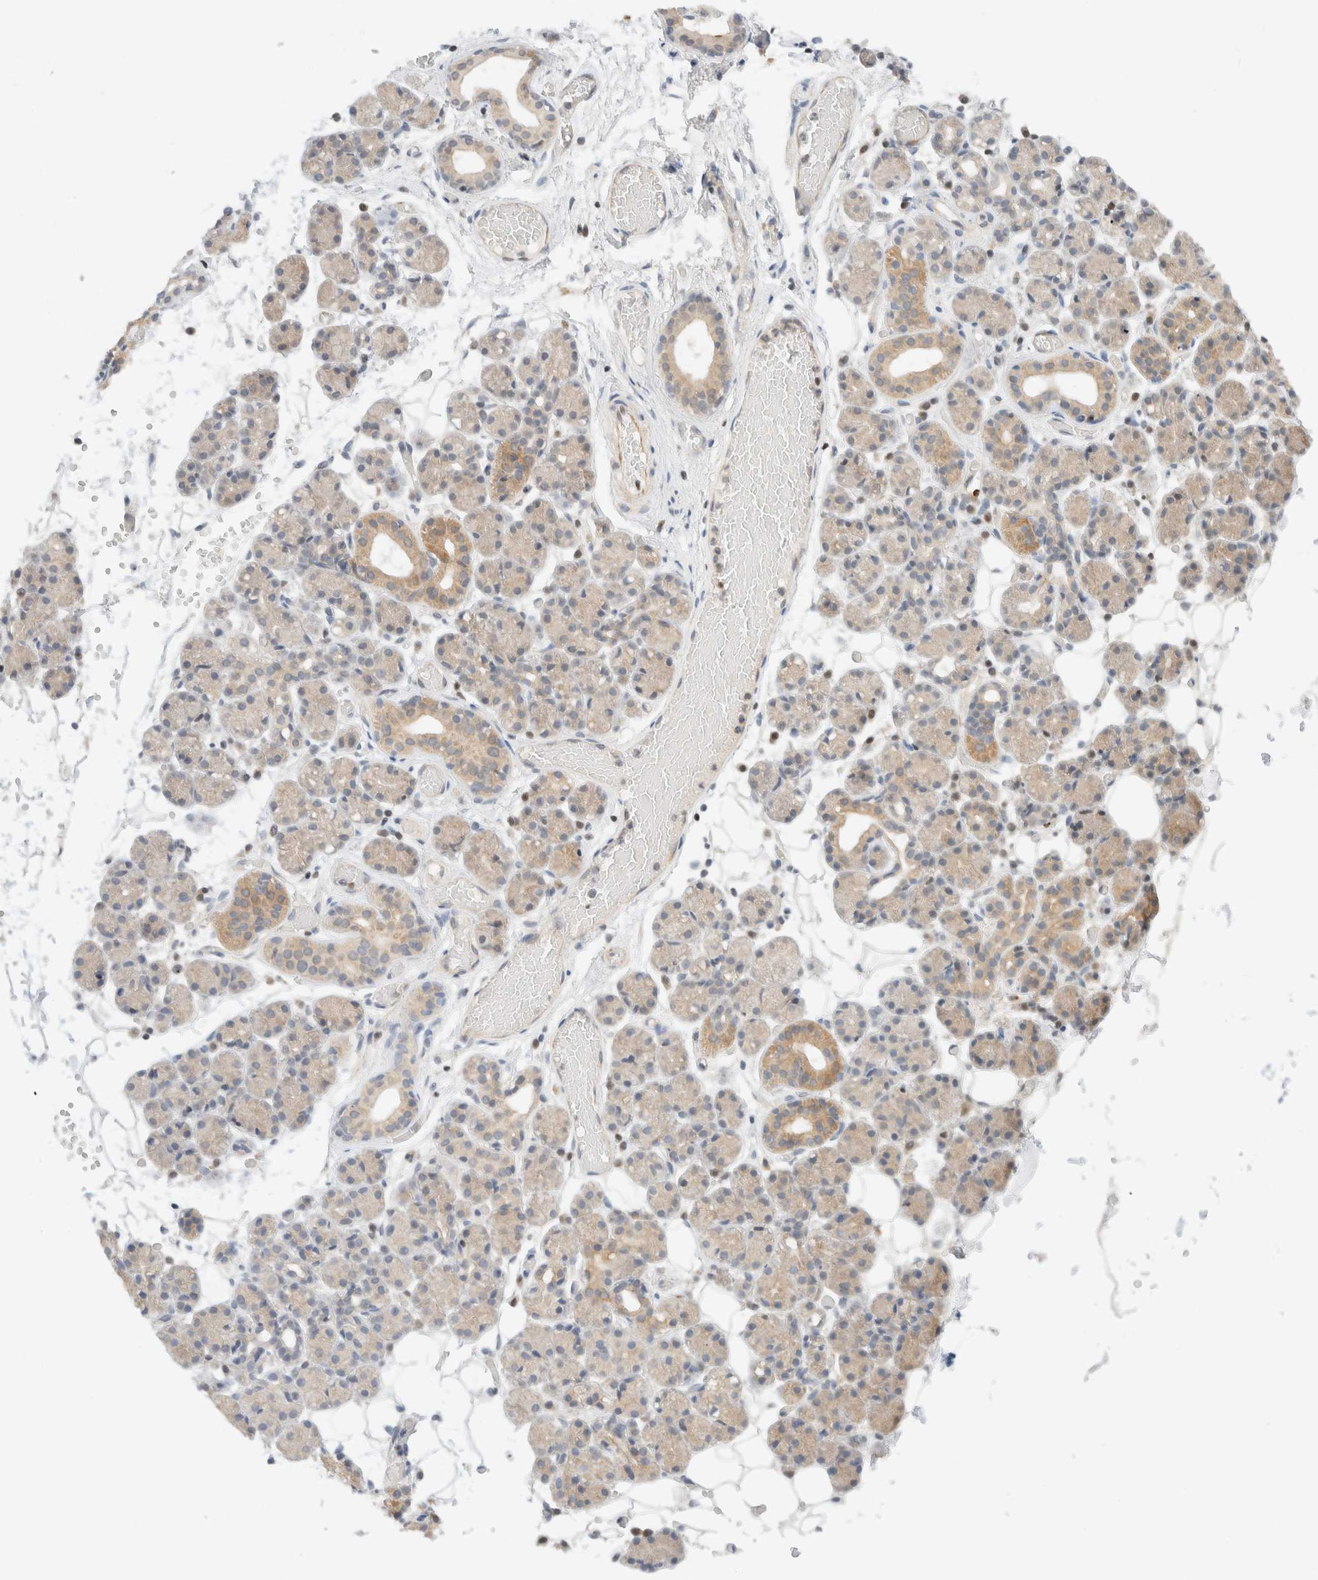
{"staining": {"intensity": "weak", "quantity": ">75%", "location": "cytoplasmic/membranous"}, "tissue": "salivary gland", "cell_type": "Glandular cells", "image_type": "normal", "snomed": [{"axis": "morphology", "description": "Normal tissue, NOS"}, {"axis": "topography", "description": "Salivary gland"}], "caption": "Immunohistochemical staining of benign salivary gland exhibits >75% levels of weak cytoplasmic/membranous protein staining in about >75% of glandular cells.", "gene": "C8orf76", "patient": {"sex": "male", "age": 63}}